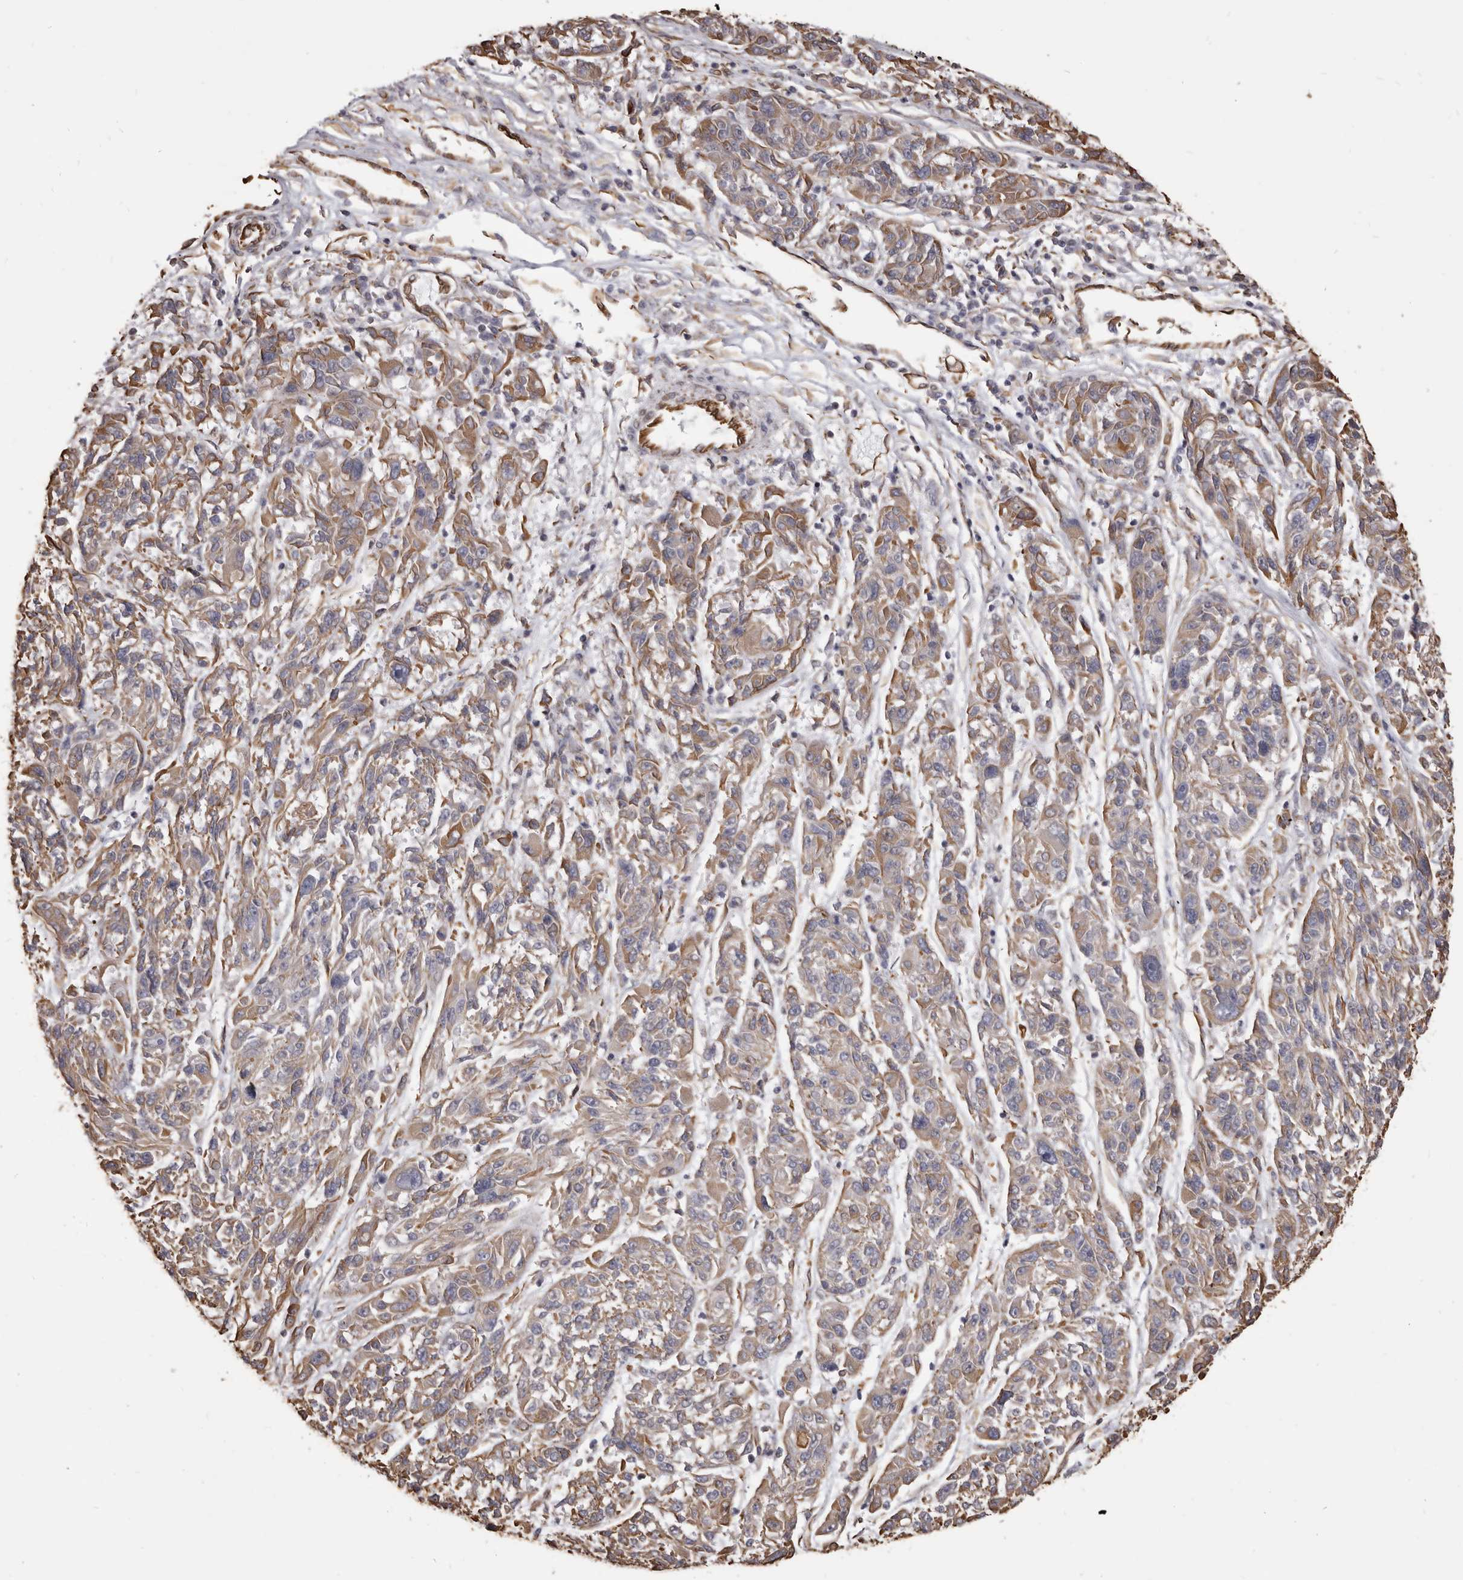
{"staining": {"intensity": "moderate", "quantity": "25%-75%", "location": "cytoplasmic/membranous"}, "tissue": "melanoma", "cell_type": "Tumor cells", "image_type": "cancer", "snomed": [{"axis": "morphology", "description": "Malignant melanoma, NOS"}, {"axis": "topography", "description": "Skin"}], "caption": "Protein staining reveals moderate cytoplasmic/membranous staining in about 25%-75% of tumor cells in malignant melanoma.", "gene": "MTURN", "patient": {"sex": "male", "age": 53}}